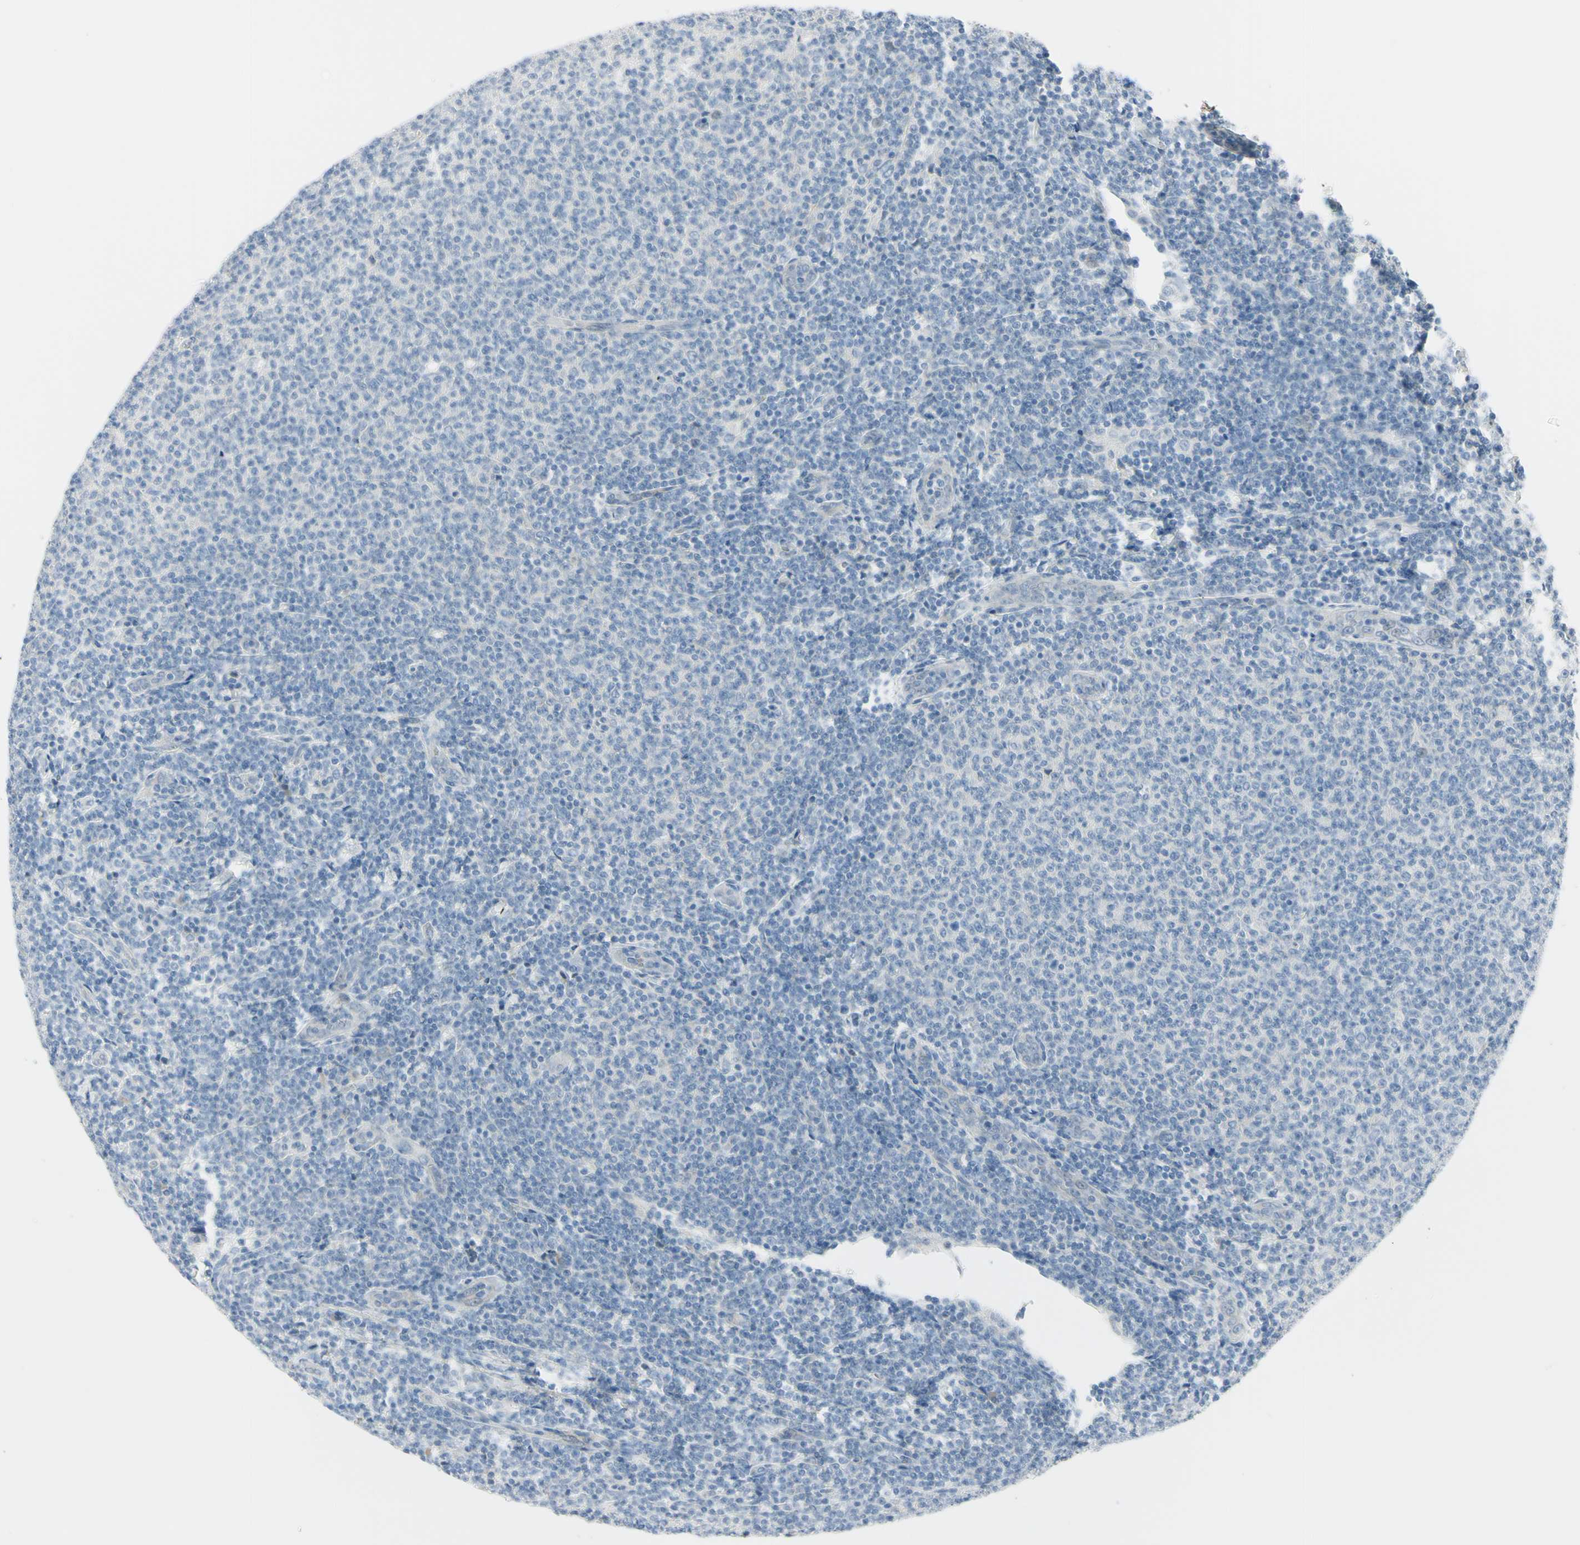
{"staining": {"intensity": "negative", "quantity": "none", "location": "none"}, "tissue": "lymphoma", "cell_type": "Tumor cells", "image_type": "cancer", "snomed": [{"axis": "morphology", "description": "Malignant lymphoma, non-Hodgkin's type, Low grade"}, {"axis": "topography", "description": "Lymph node"}], "caption": "DAB (3,3'-diaminobenzidine) immunohistochemical staining of human lymphoma reveals no significant positivity in tumor cells.", "gene": "ASB9", "patient": {"sex": "male", "age": 66}}